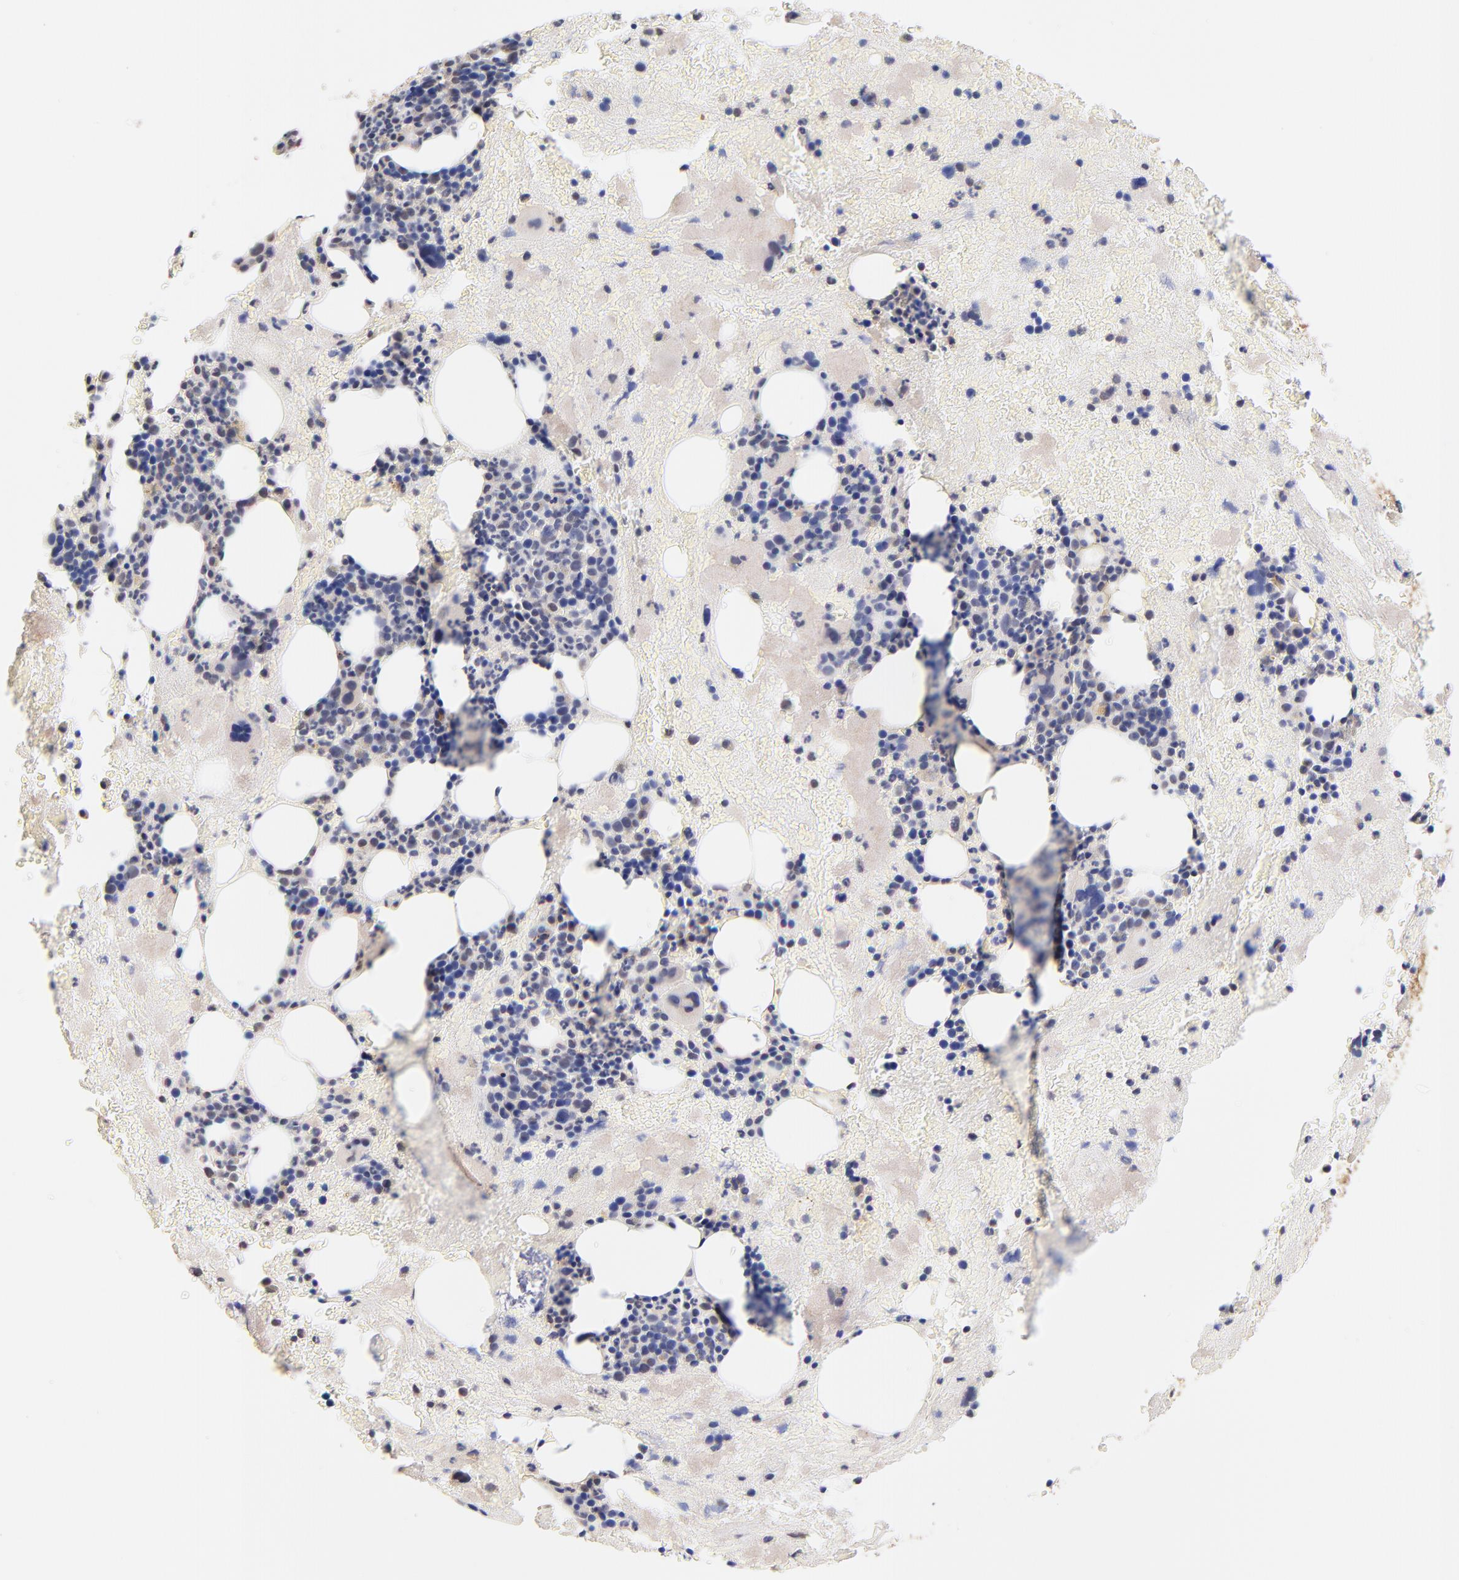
{"staining": {"intensity": "negative", "quantity": "none", "location": "none"}, "tissue": "bone marrow", "cell_type": "Hematopoietic cells", "image_type": "normal", "snomed": [{"axis": "morphology", "description": "Normal tissue, NOS"}, {"axis": "topography", "description": "Bone marrow"}], "caption": "A high-resolution image shows immunohistochemistry staining of normal bone marrow, which reveals no significant expression in hematopoietic cells.", "gene": "RIBC2", "patient": {"sex": "male", "age": 76}}